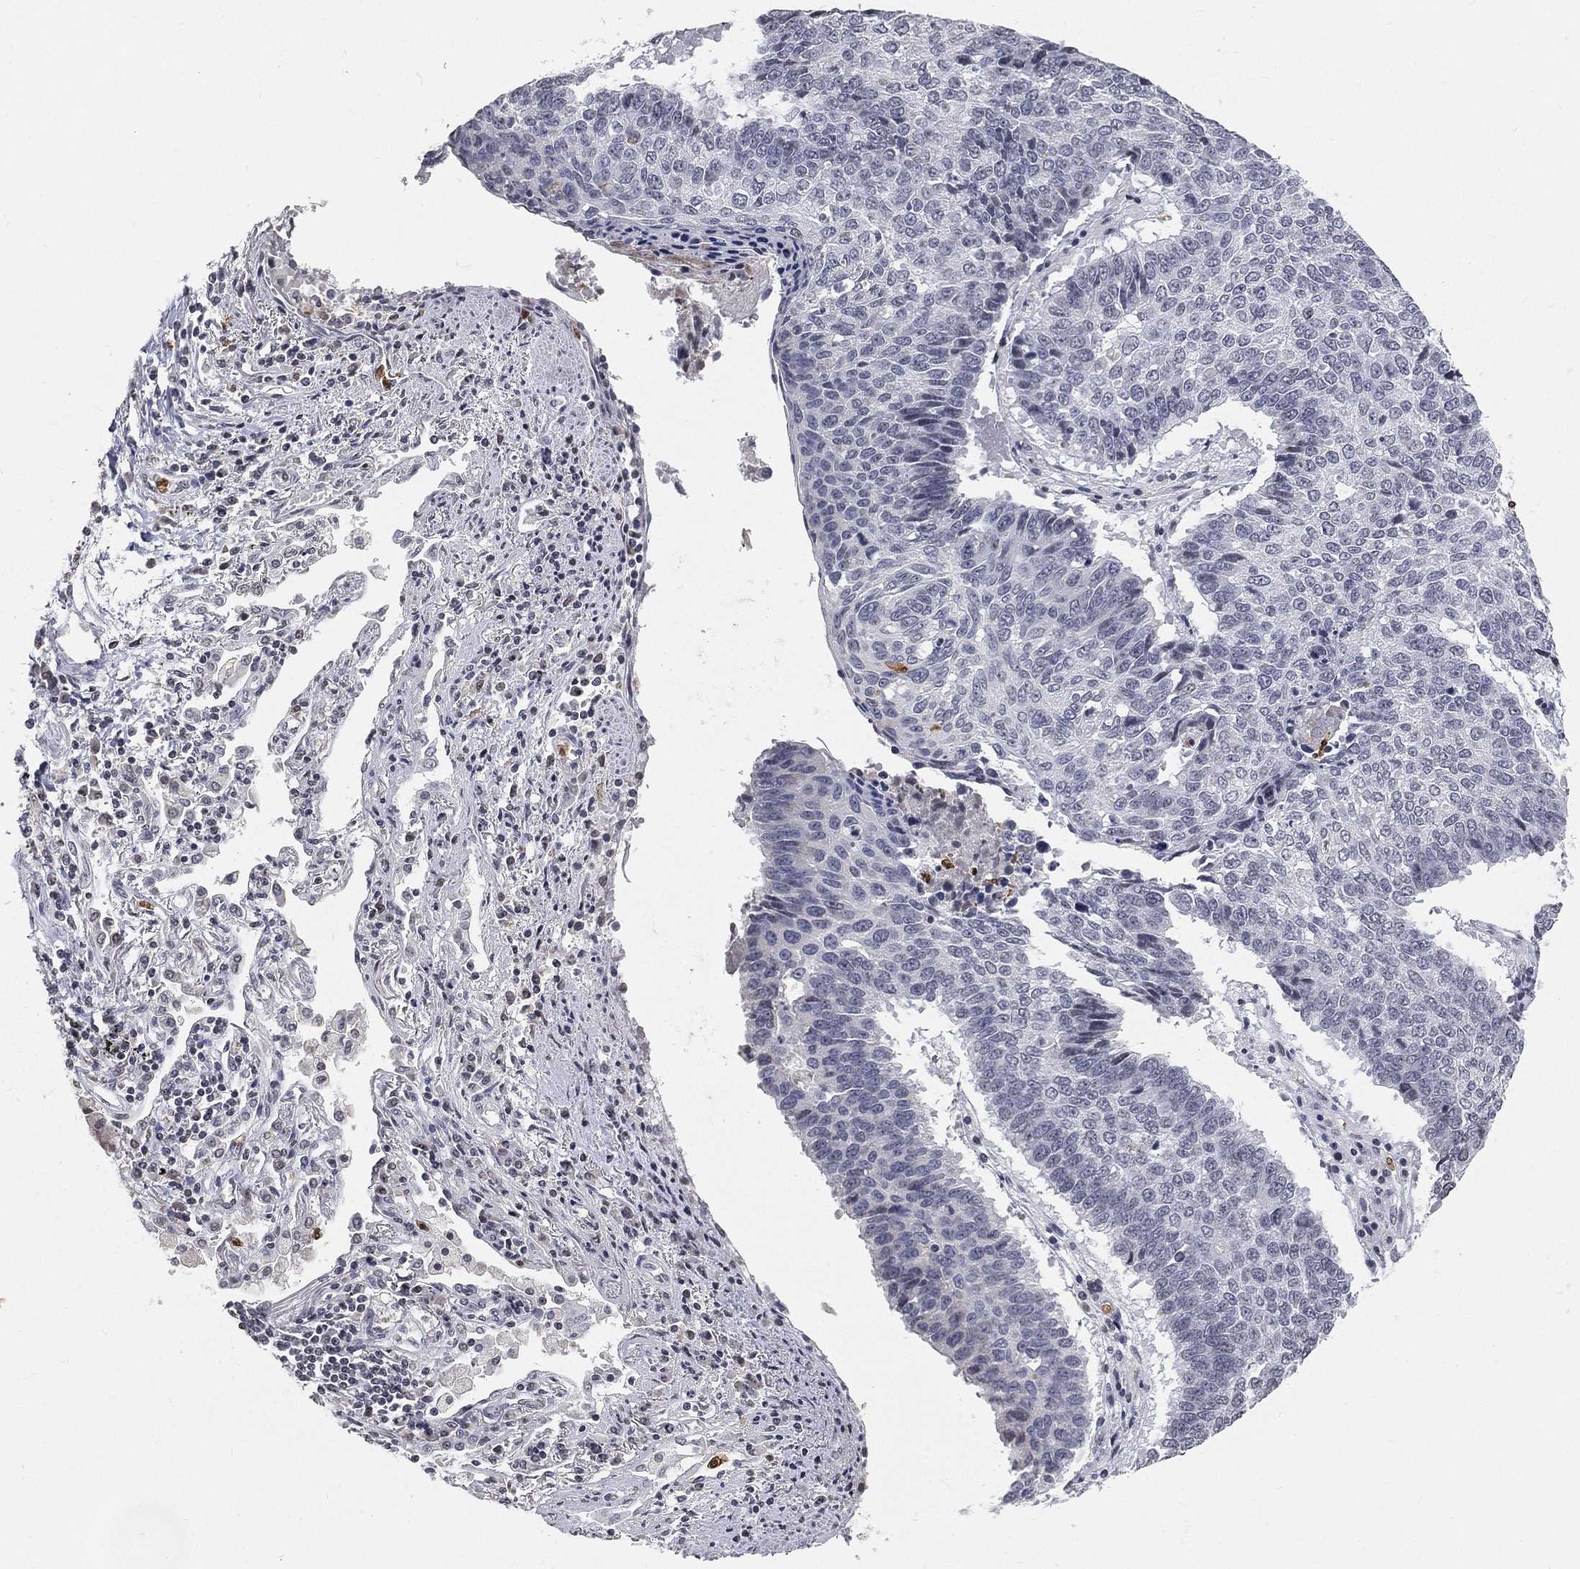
{"staining": {"intensity": "negative", "quantity": "none", "location": "none"}, "tissue": "lung cancer", "cell_type": "Tumor cells", "image_type": "cancer", "snomed": [{"axis": "morphology", "description": "Squamous cell carcinoma, NOS"}, {"axis": "topography", "description": "Lung"}], "caption": "Lung cancer (squamous cell carcinoma) was stained to show a protein in brown. There is no significant staining in tumor cells.", "gene": "ARG1", "patient": {"sex": "male", "age": 73}}